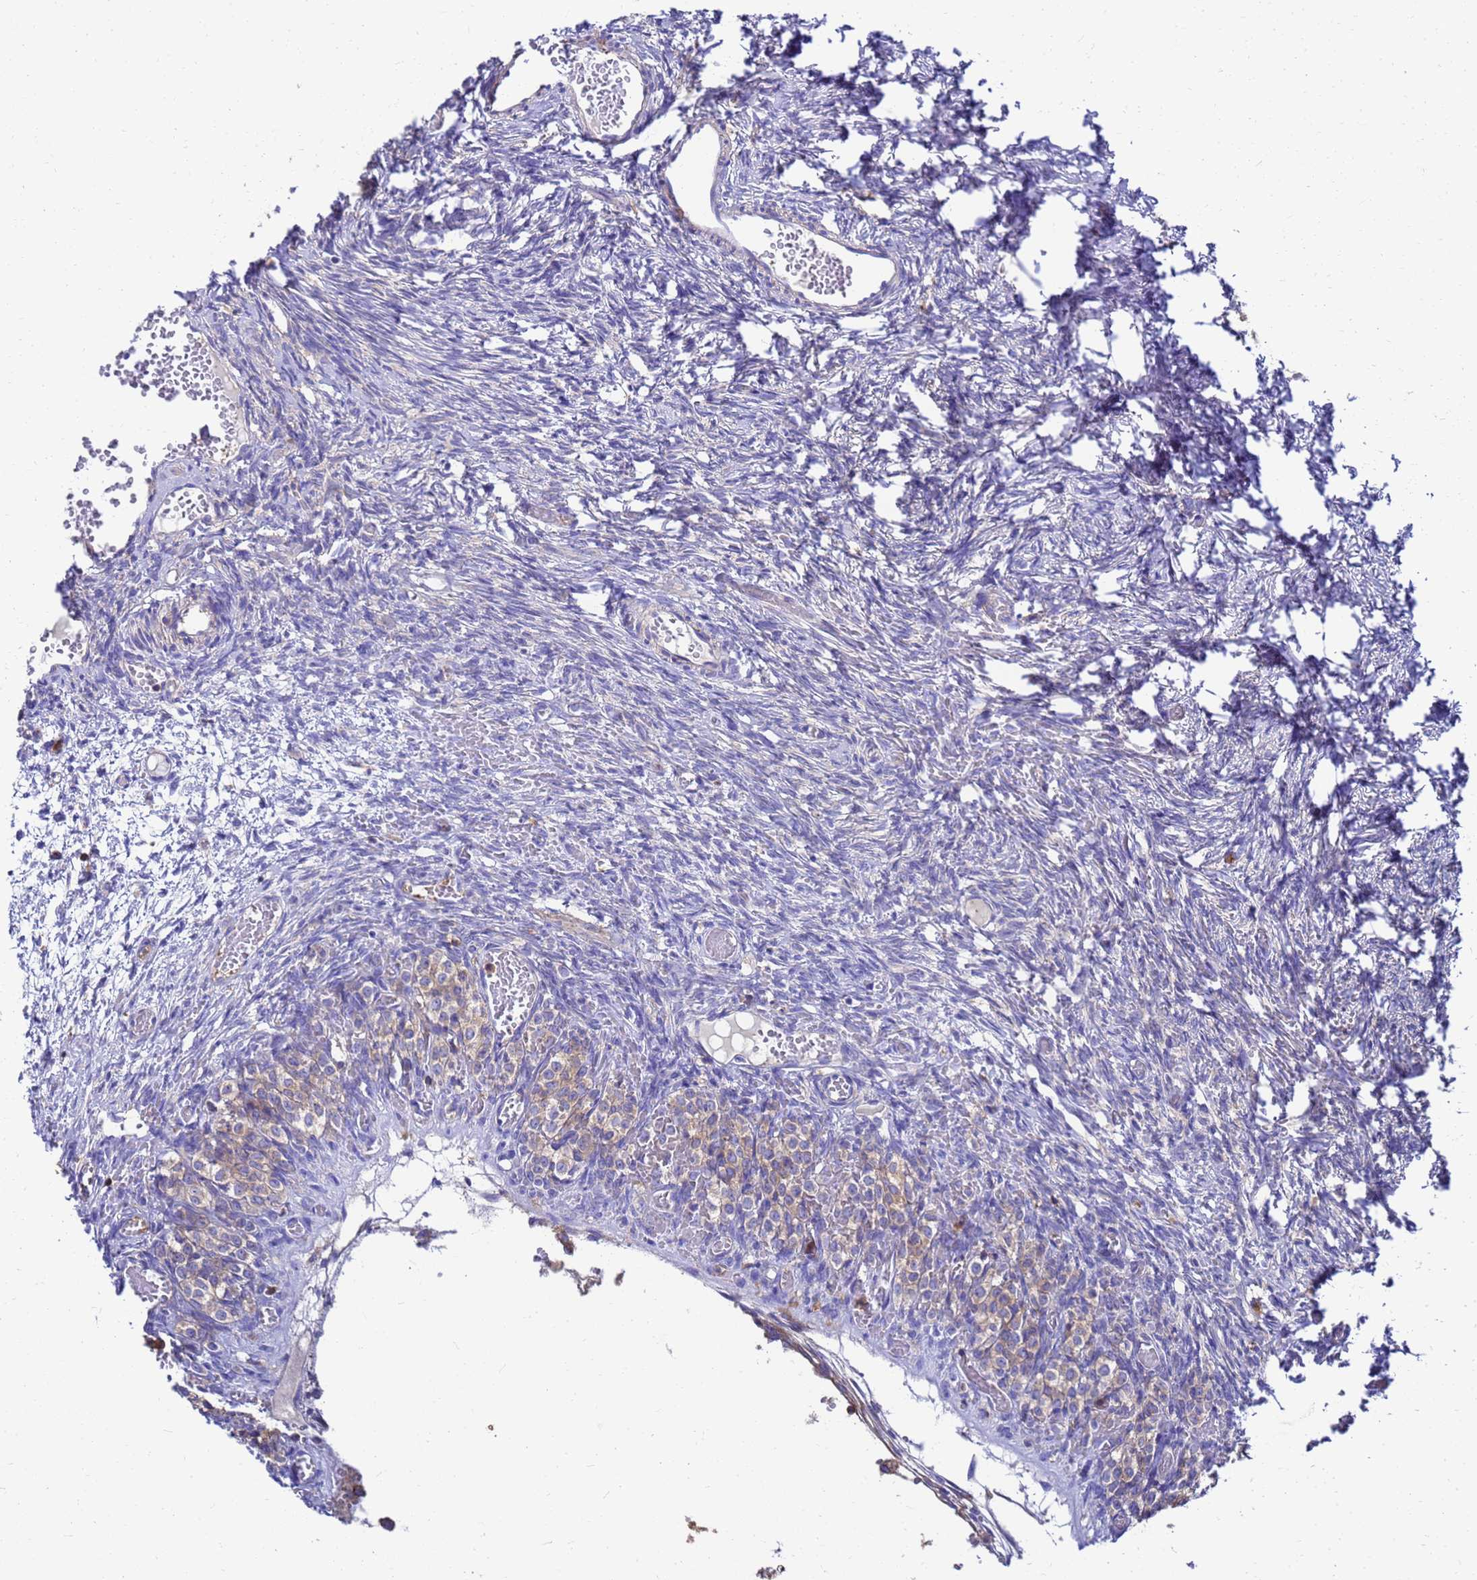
{"staining": {"intensity": "negative", "quantity": "none", "location": "none"}, "tissue": "ovary", "cell_type": "Ovarian stroma cells", "image_type": "normal", "snomed": [{"axis": "morphology", "description": "Adenocarcinoma, NOS"}, {"axis": "topography", "description": "Endometrium"}], "caption": "Immunohistochemistry image of normal human ovary stained for a protein (brown), which displays no expression in ovarian stroma cells.", "gene": "ZNF235", "patient": {"sex": "female", "age": 32}}